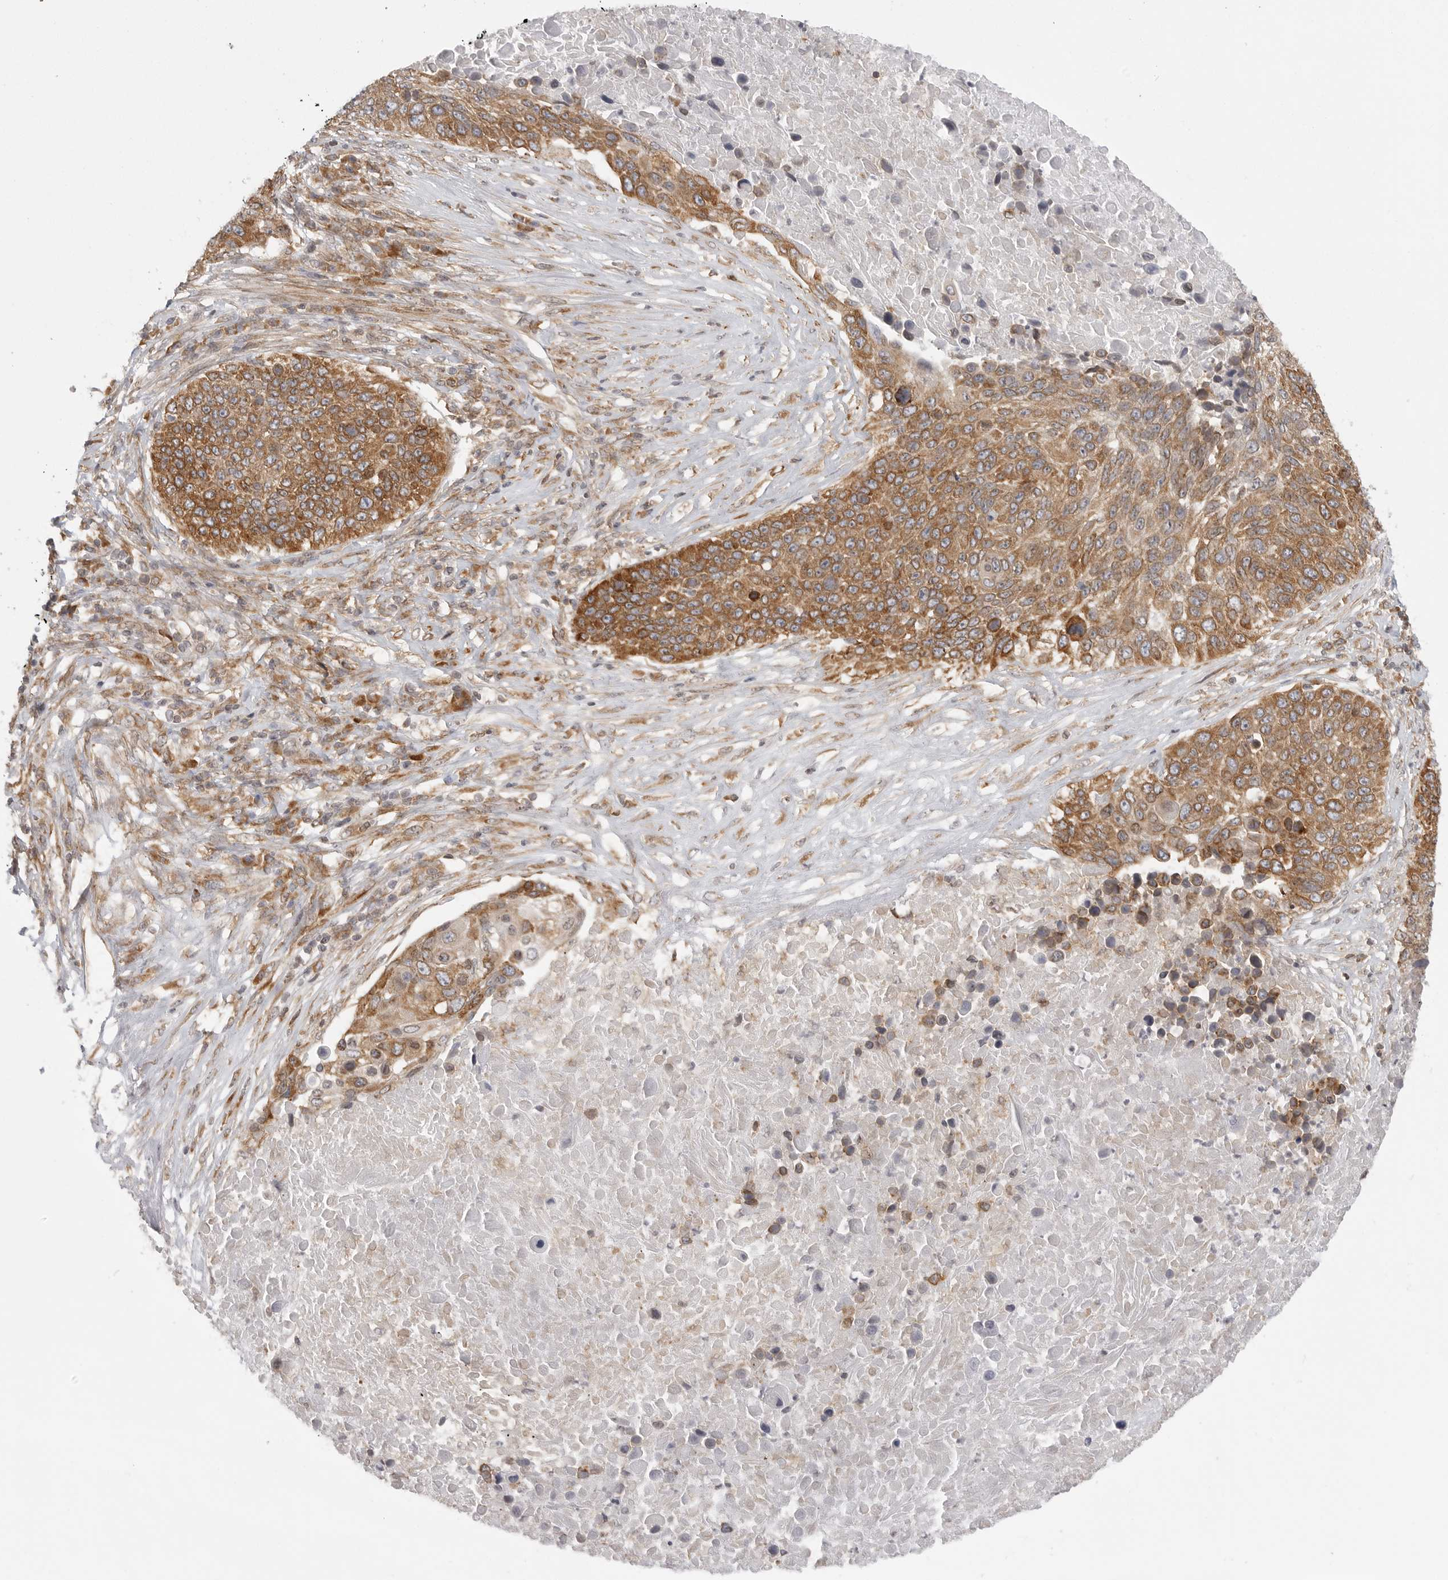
{"staining": {"intensity": "moderate", "quantity": ">75%", "location": "cytoplasmic/membranous"}, "tissue": "lung cancer", "cell_type": "Tumor cells", "image_type": "cancer", "snomed": [{"axis": "morphology", "description": "Squamous cell carcinoma, NOS"}, {"axis": "topography", "description": "Lung"}], "caption": "High-magnification brightfield microscopy of lung cancer (squamous cell carcinoma) stained with DAB (brown) and counterstained with hematoxylin (blue). tumor cells exhibit moderate cytoplasmic/membranous expression is present in approximately>75% of cells.", "gene": "CERS2", "patient": {"sex": "male", "age": 66}}